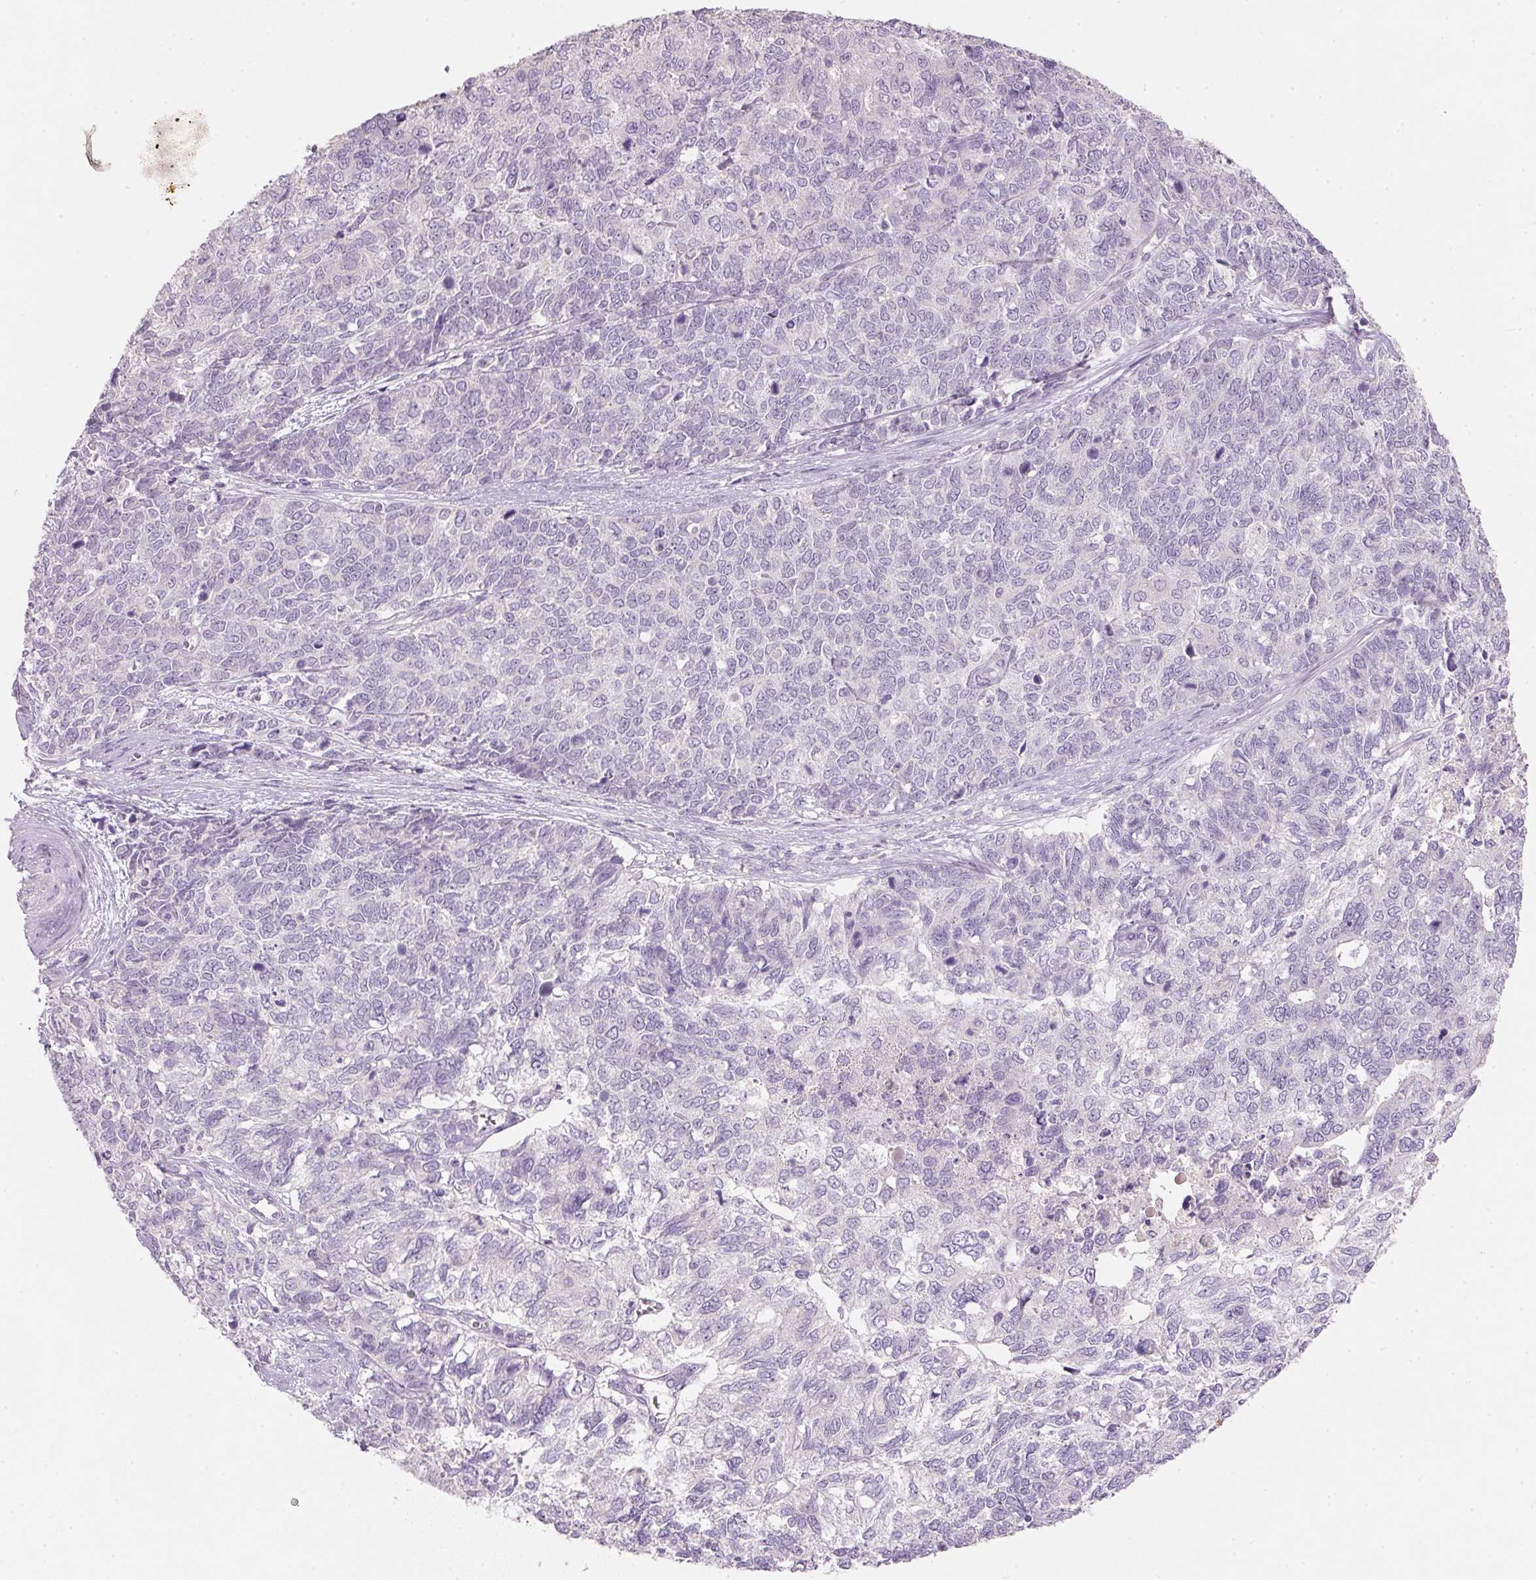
{"staining": {"intensity": "negative", "quantity": "none", "location": "none"}, "tissue": "cervical cancer", "cell_type": "Tumor cells", "image_type": "cancer", "snomed": [{"axis": "morphology", "description": "Adenocarcinoma, NOS"}, {"axis": "topography", "description": "Cervix"}], "caption": "This is an immunohistochemistry photomicrograph of adenocarcinoma (cervical). There is no positivity in tumor cells.", "gene": "HSD17B1", "patient": {"sex": "female", "age": 63}}